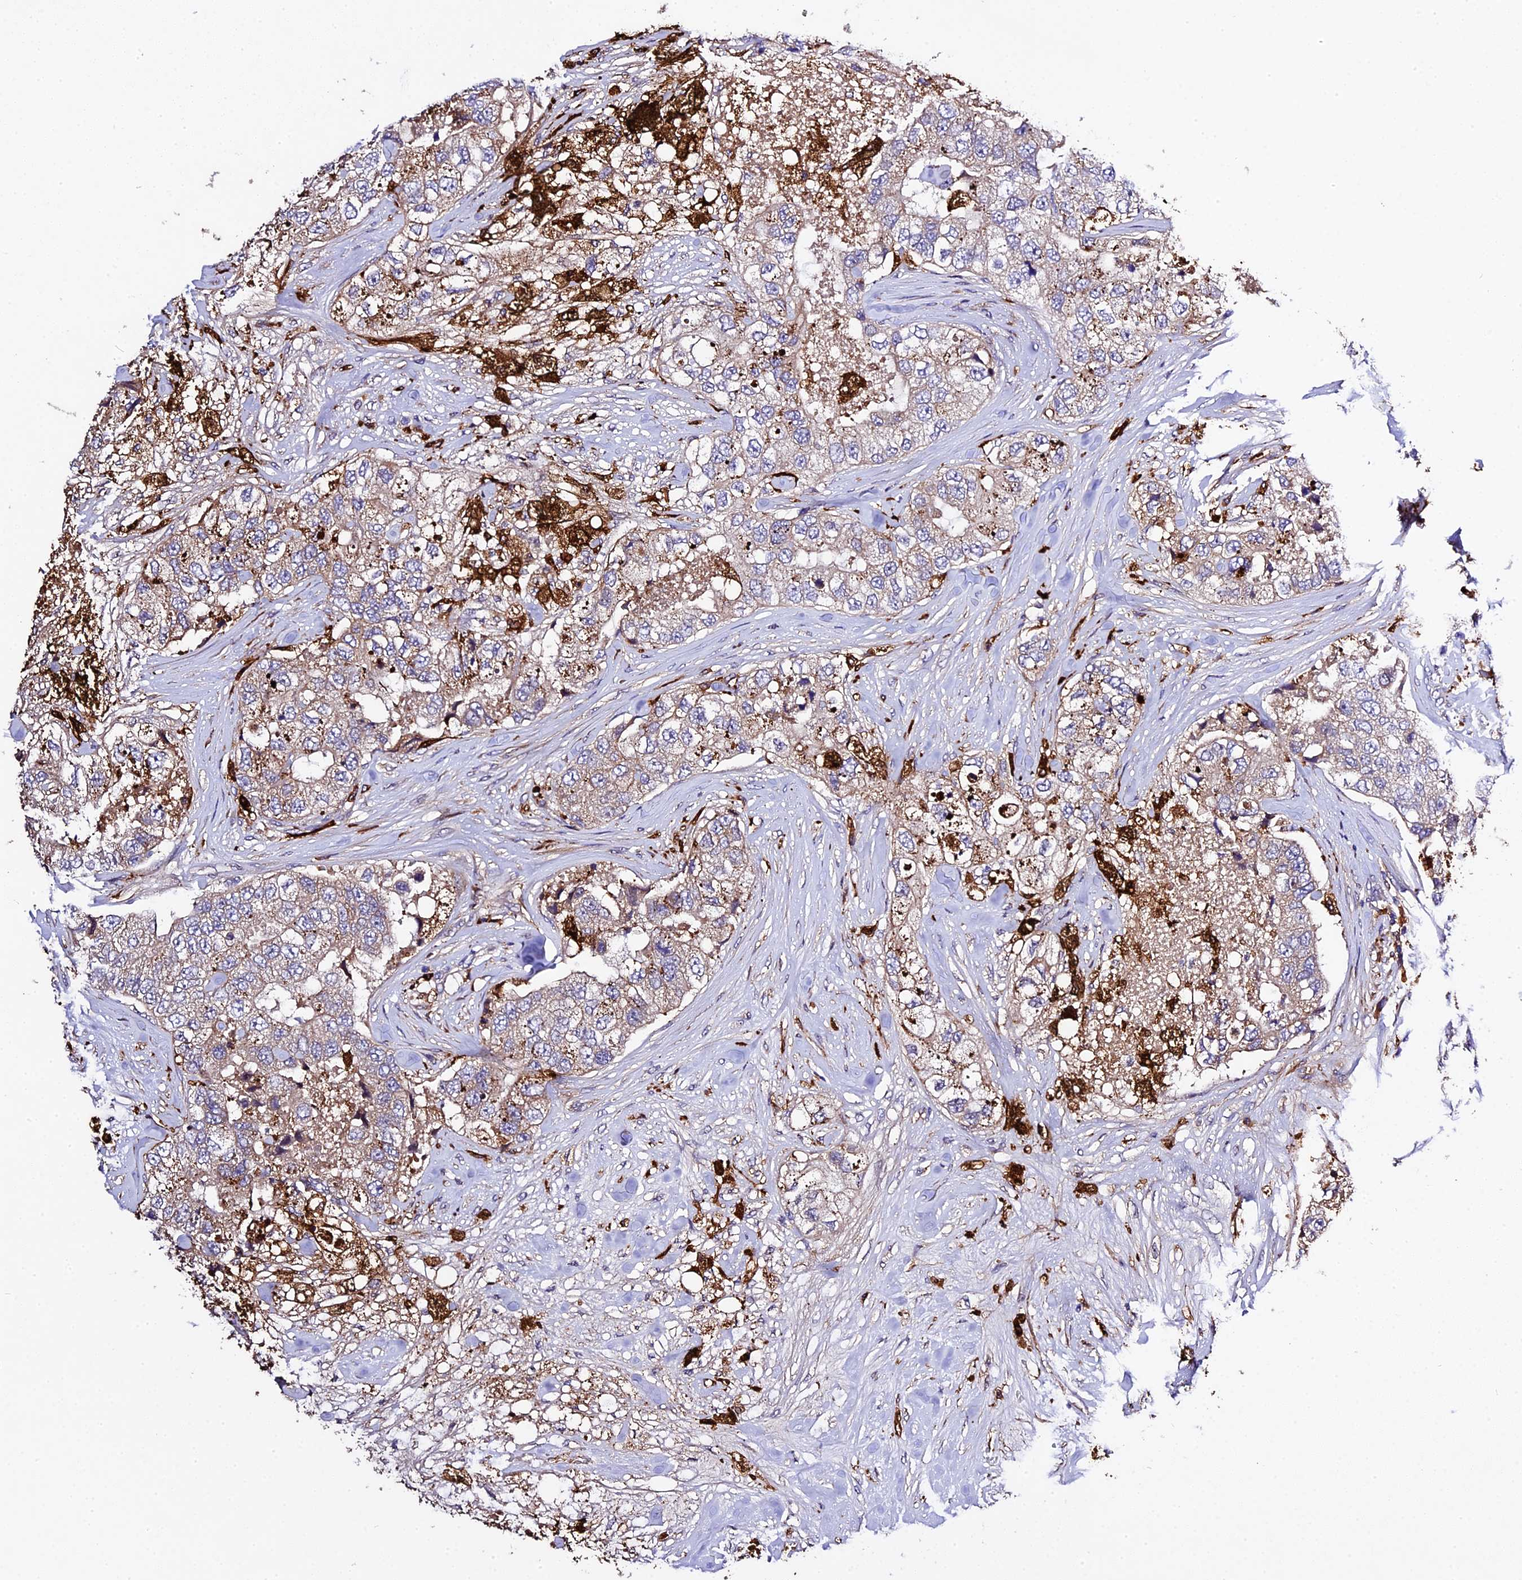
{"staining": {"intensity": "weak", "quantity": "<25%", "location": "cytoplasmic/membranous"}, "tissue": "breast cancer", "cell_type": "Tumor cells", "image_type": "cancer", "snomed": [{"axis": "morphology", "description": "Duct carcinoma"}, {"axis": "topography", "description": "Breast"}], "caption": "Immunohistochemistry image of neoplastic tissue: human breast cancer (invasive ductal carcinoma) stained with DAB exhibits no significant protein positivity in tumor cells.", "gene": "CILP2", "patient": {"sex": "female", "age": 62}}